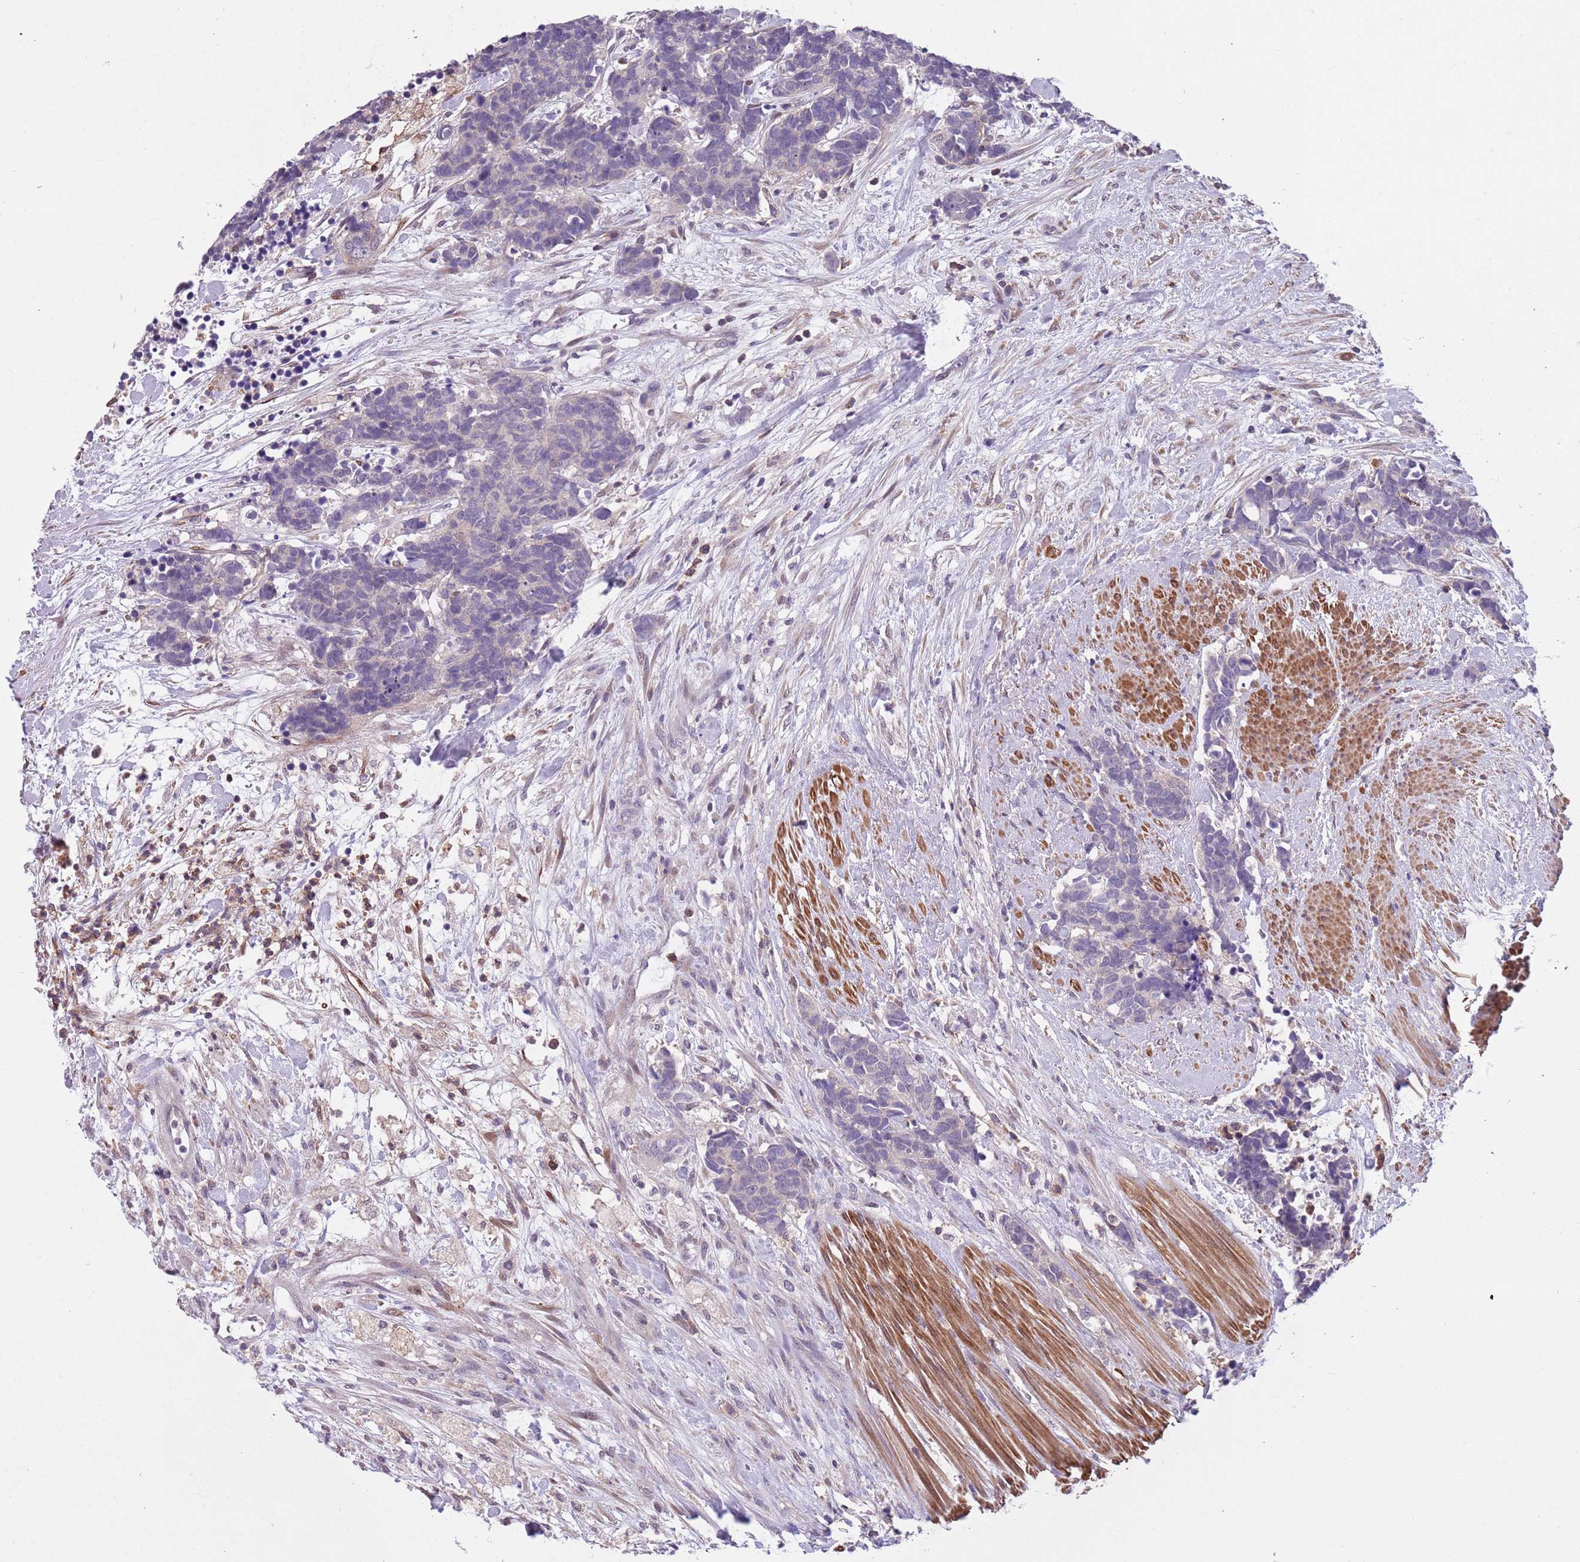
{"staining": {"intensity": "negative", "quantity": "none", "location": "none"}, "tissue": "carcinoid", "cell_type": "Tumor cells", "image_type": "cancer", "snomed": [{"axis": "morphology", "description": "Carcinoma, NOS"}, {"axis": "morphology", "description": "Carcinoid, malignant, NOS"}, {"axis": "topography", "description": "Prostate"}], "caption": "IHC of carcinoid displays no positivity in tumor cells. (DAB immunohistochemistry (IHC) visualized using brightfield microscopy, high magnification).", "gene": "JAML", "patient": {"sex": "male", "age": 57}}